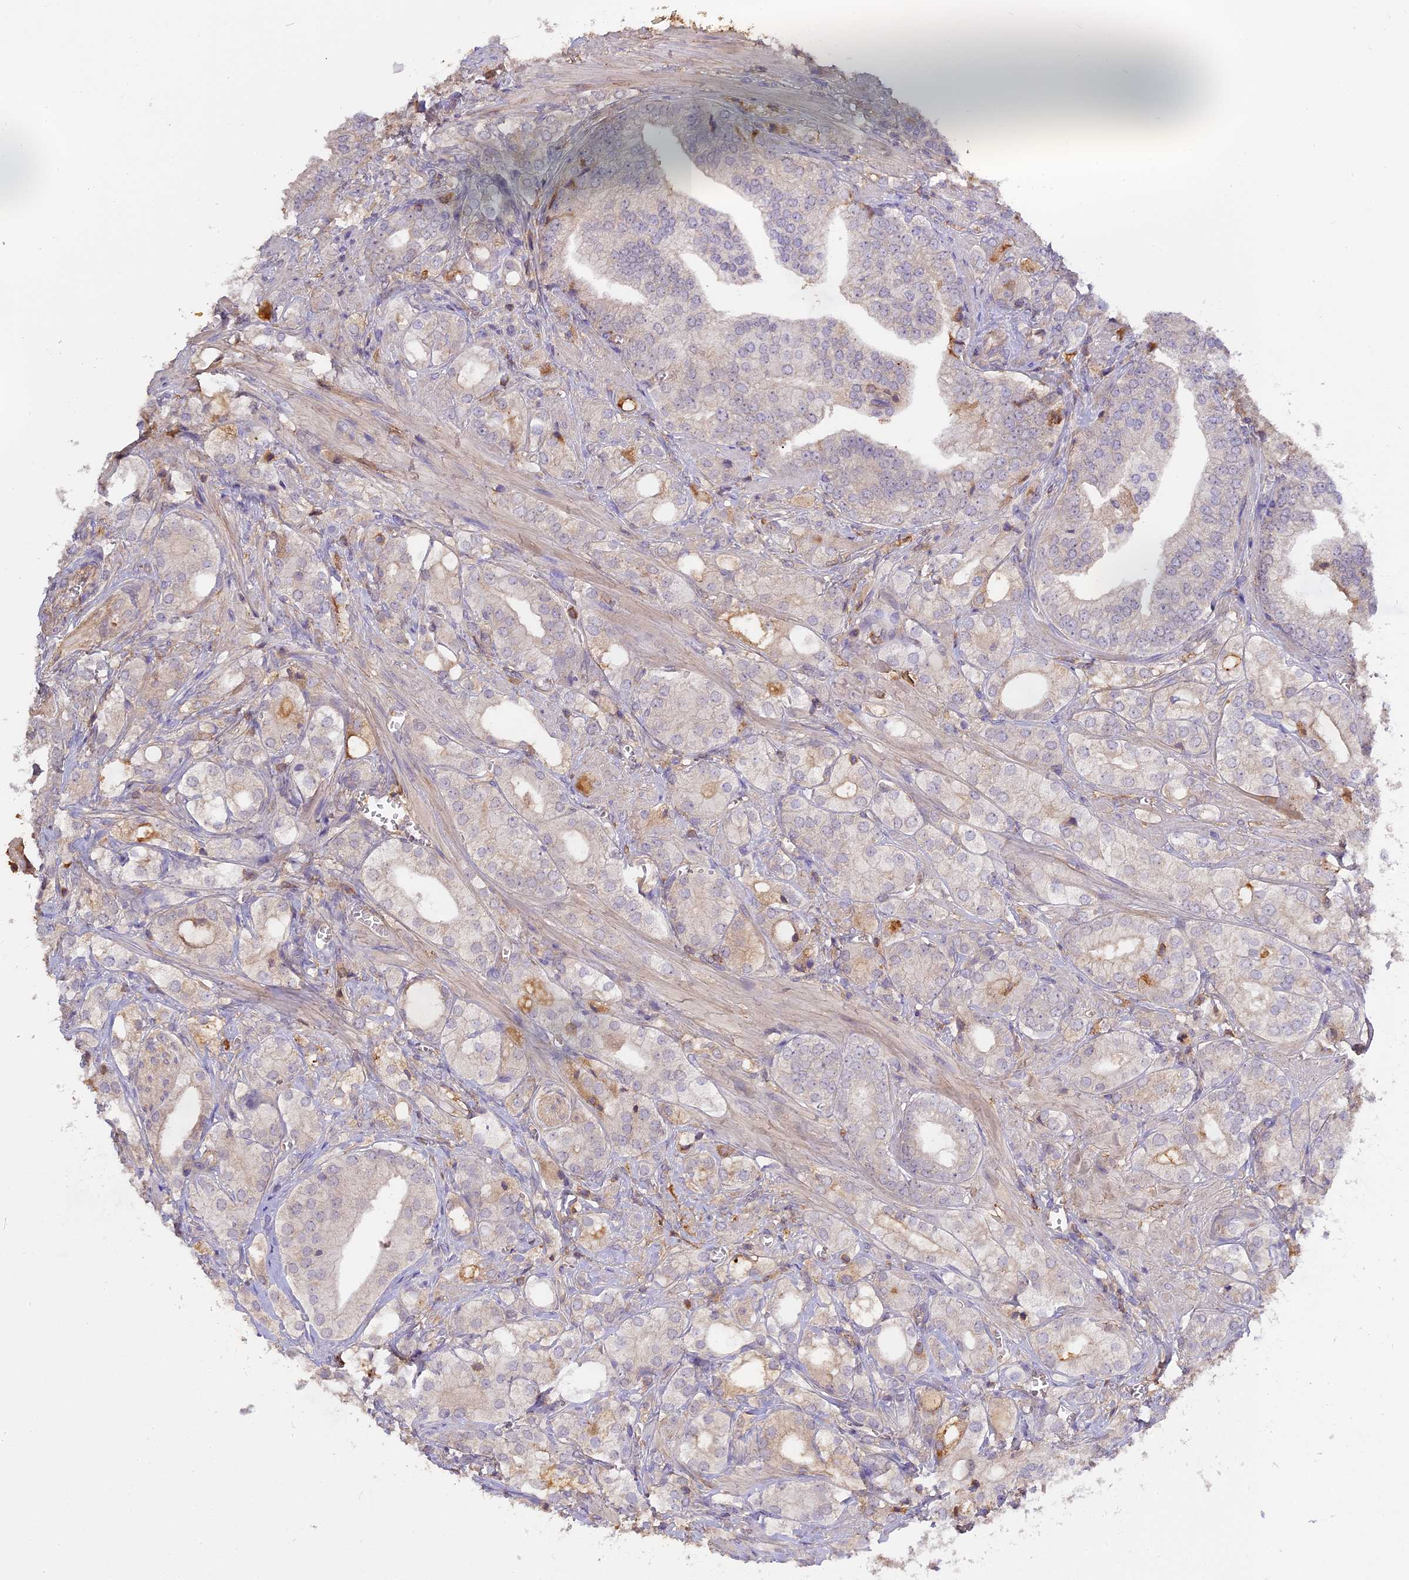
{"staining": {"intensity": "negative", "quantity": "none", "location": "none"}, "tissue": "prostate cancer", "cell_type": "Tumor cells", "image_type": "cancer", "snomed": [{"axis": "morphology", "description": "Adenocarcinoma, High grade"}, {"axis": "topography", "description": "Prostate"}], "caption": "Immunohistochemical staining of prostate cancer demonstrates no significant positivity in tumor cells.", "gene": "CFAP119", "patient": {"sex": "male", "age": 50}}